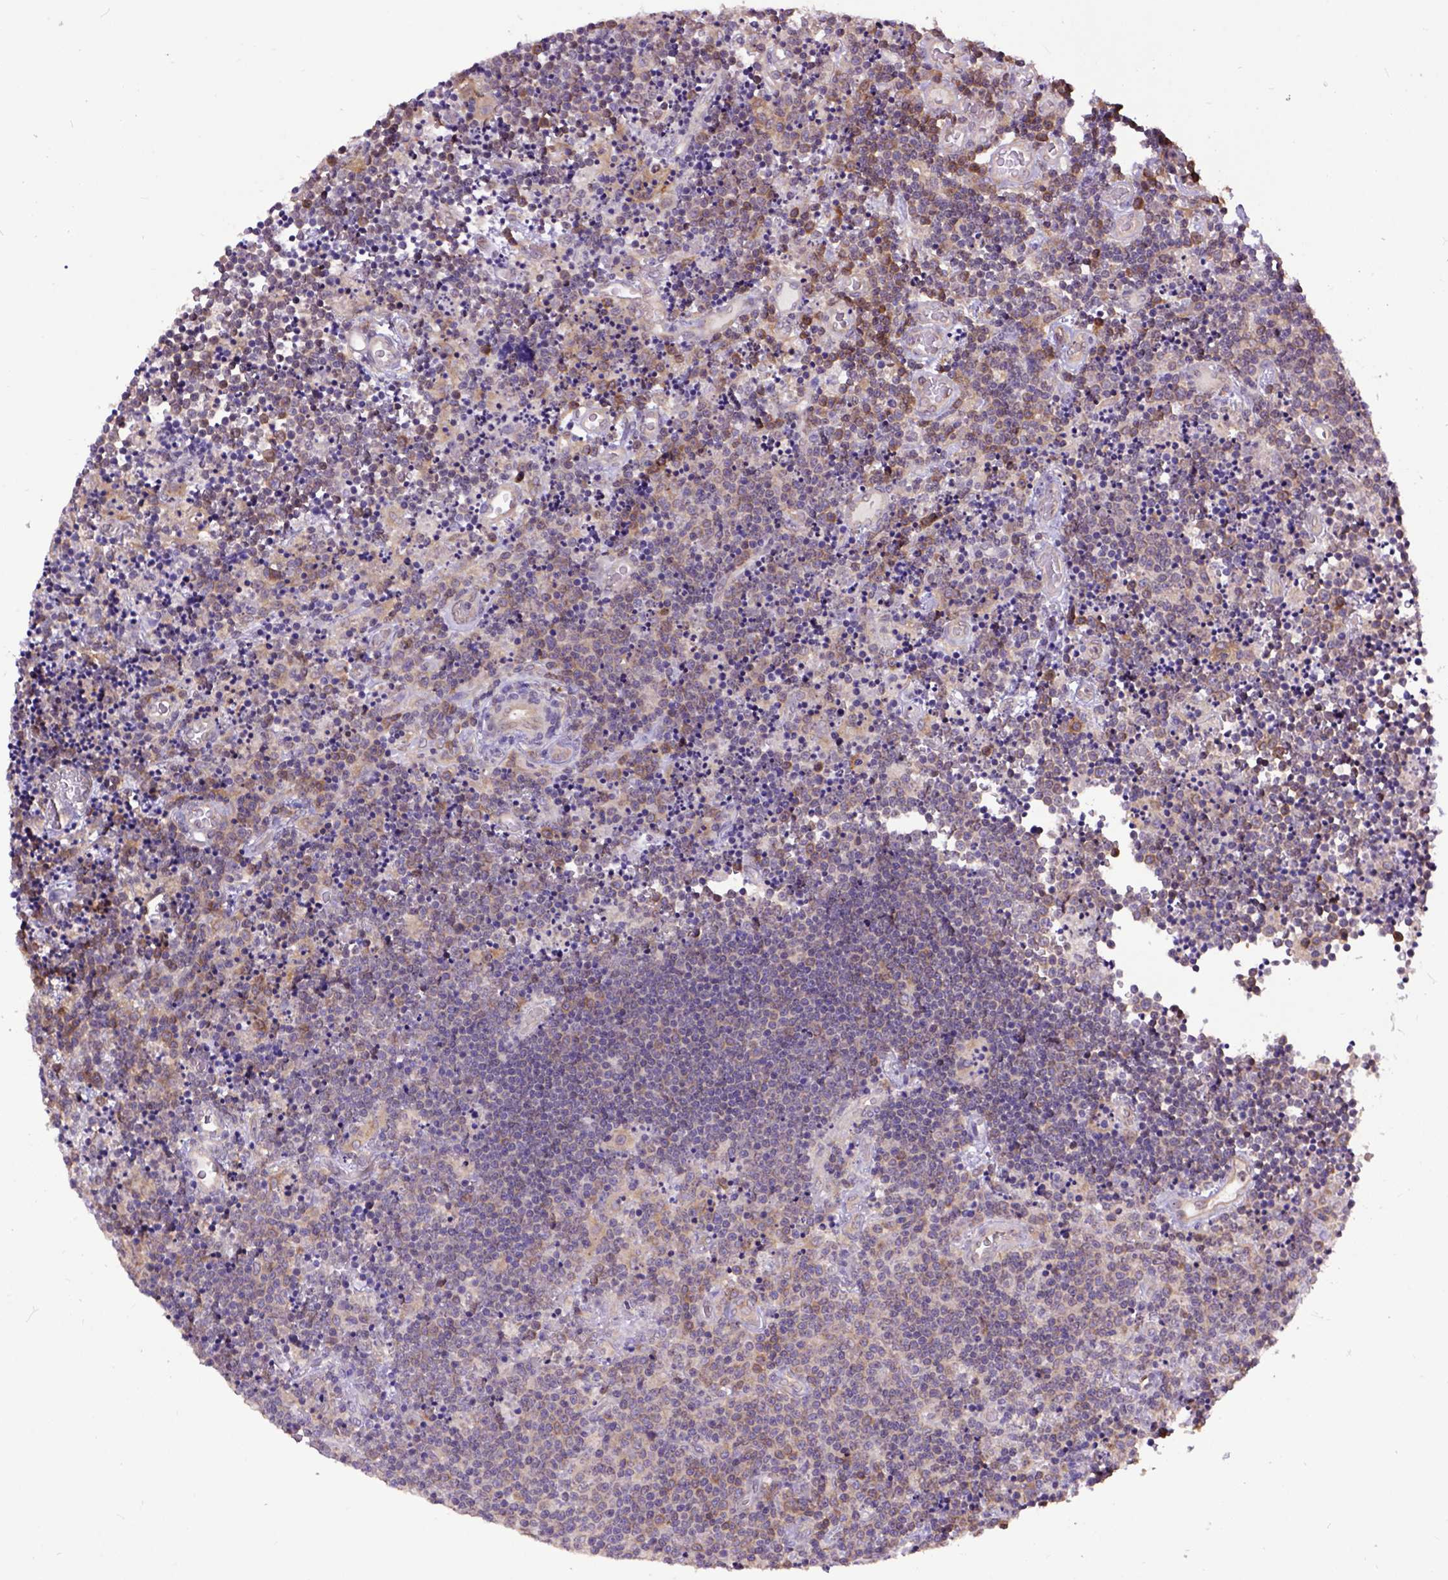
{"staining": {"intensity": "weak", "quantity": "25%-75%", "location": "cytoplasmic/membranous"}, "tissue": "lymphoma", "cell_type": "Tumor cells", "image_type": "cancer", "snomed": [{"axis": "morphology", "description": "Malignant lymphoma, non-Hodgkin's type, Low grade"}, {"axis": "topography", "description": "Brain"}], "caption": "Brown immunohistochemical staining in lymphoma reveals weak cytoplasmic/membranous staining in approximately 25%-75% of tumor cells. Nuclei are stained in blue.", "gene": "ARL1", "patient": {"sex": "female", "age": 66}}